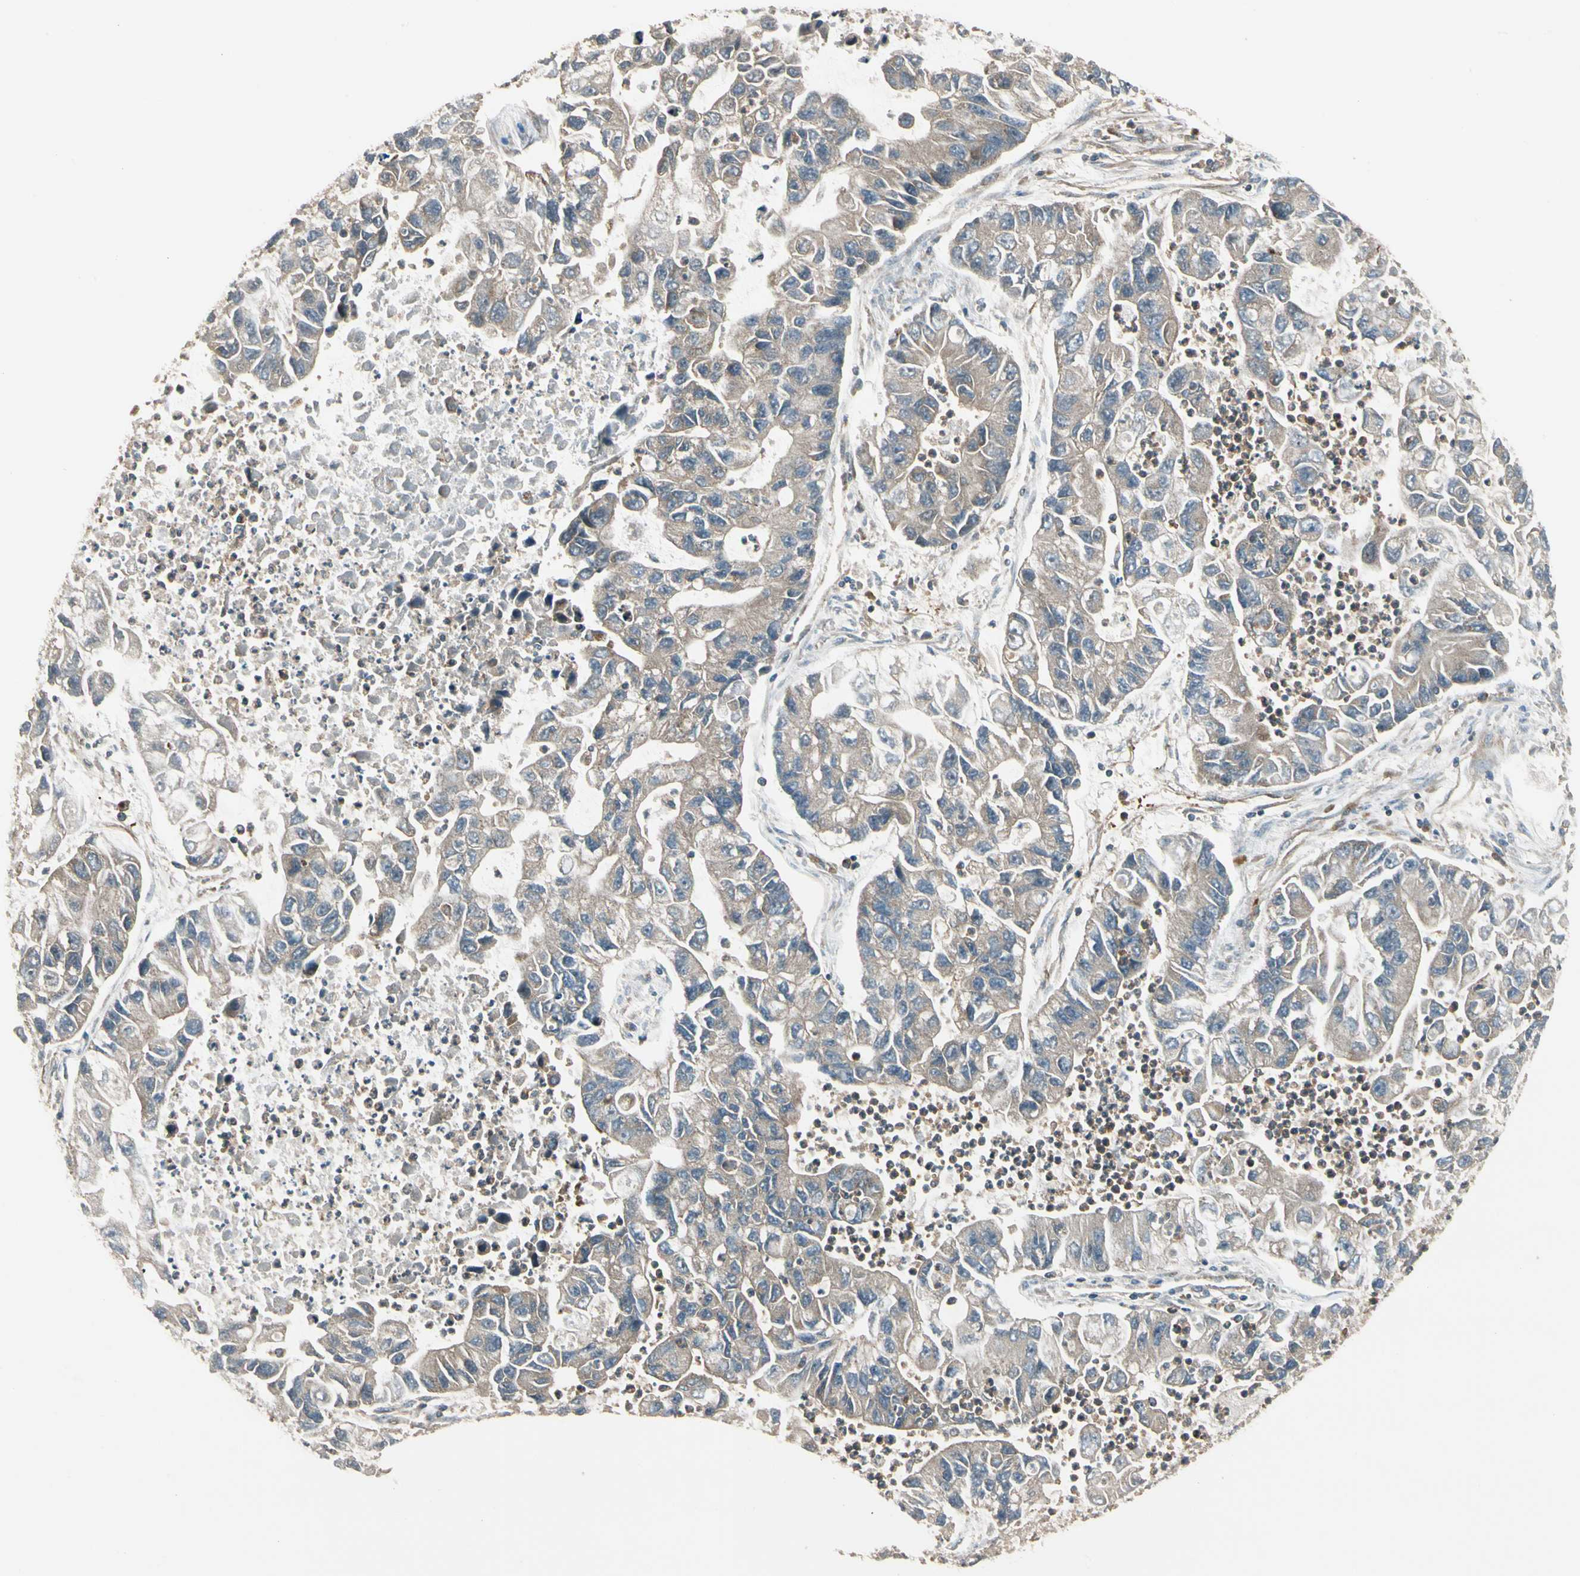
{"staining": {"intensity": "weak", "quantity": ">75%", "location": "cytoplasmic/membranous"}, "tissue": "lung cancer", "cell_type": "Tumor cells", "image_type": "cancer", "snomed": [{"axis": "morphology", "description": "Adenocarcinoma, NOS"}, {"axis": "topography", "description": "Lung"}], "caption": "This is a micrograph of immunohistochemistry staining of lung adenocarcinoma, which shows weak expression in the cytoplasmic/membranous of tumor cells.", "gene": "FKBP15", "patient": {"sex": "female", "age": 51}}